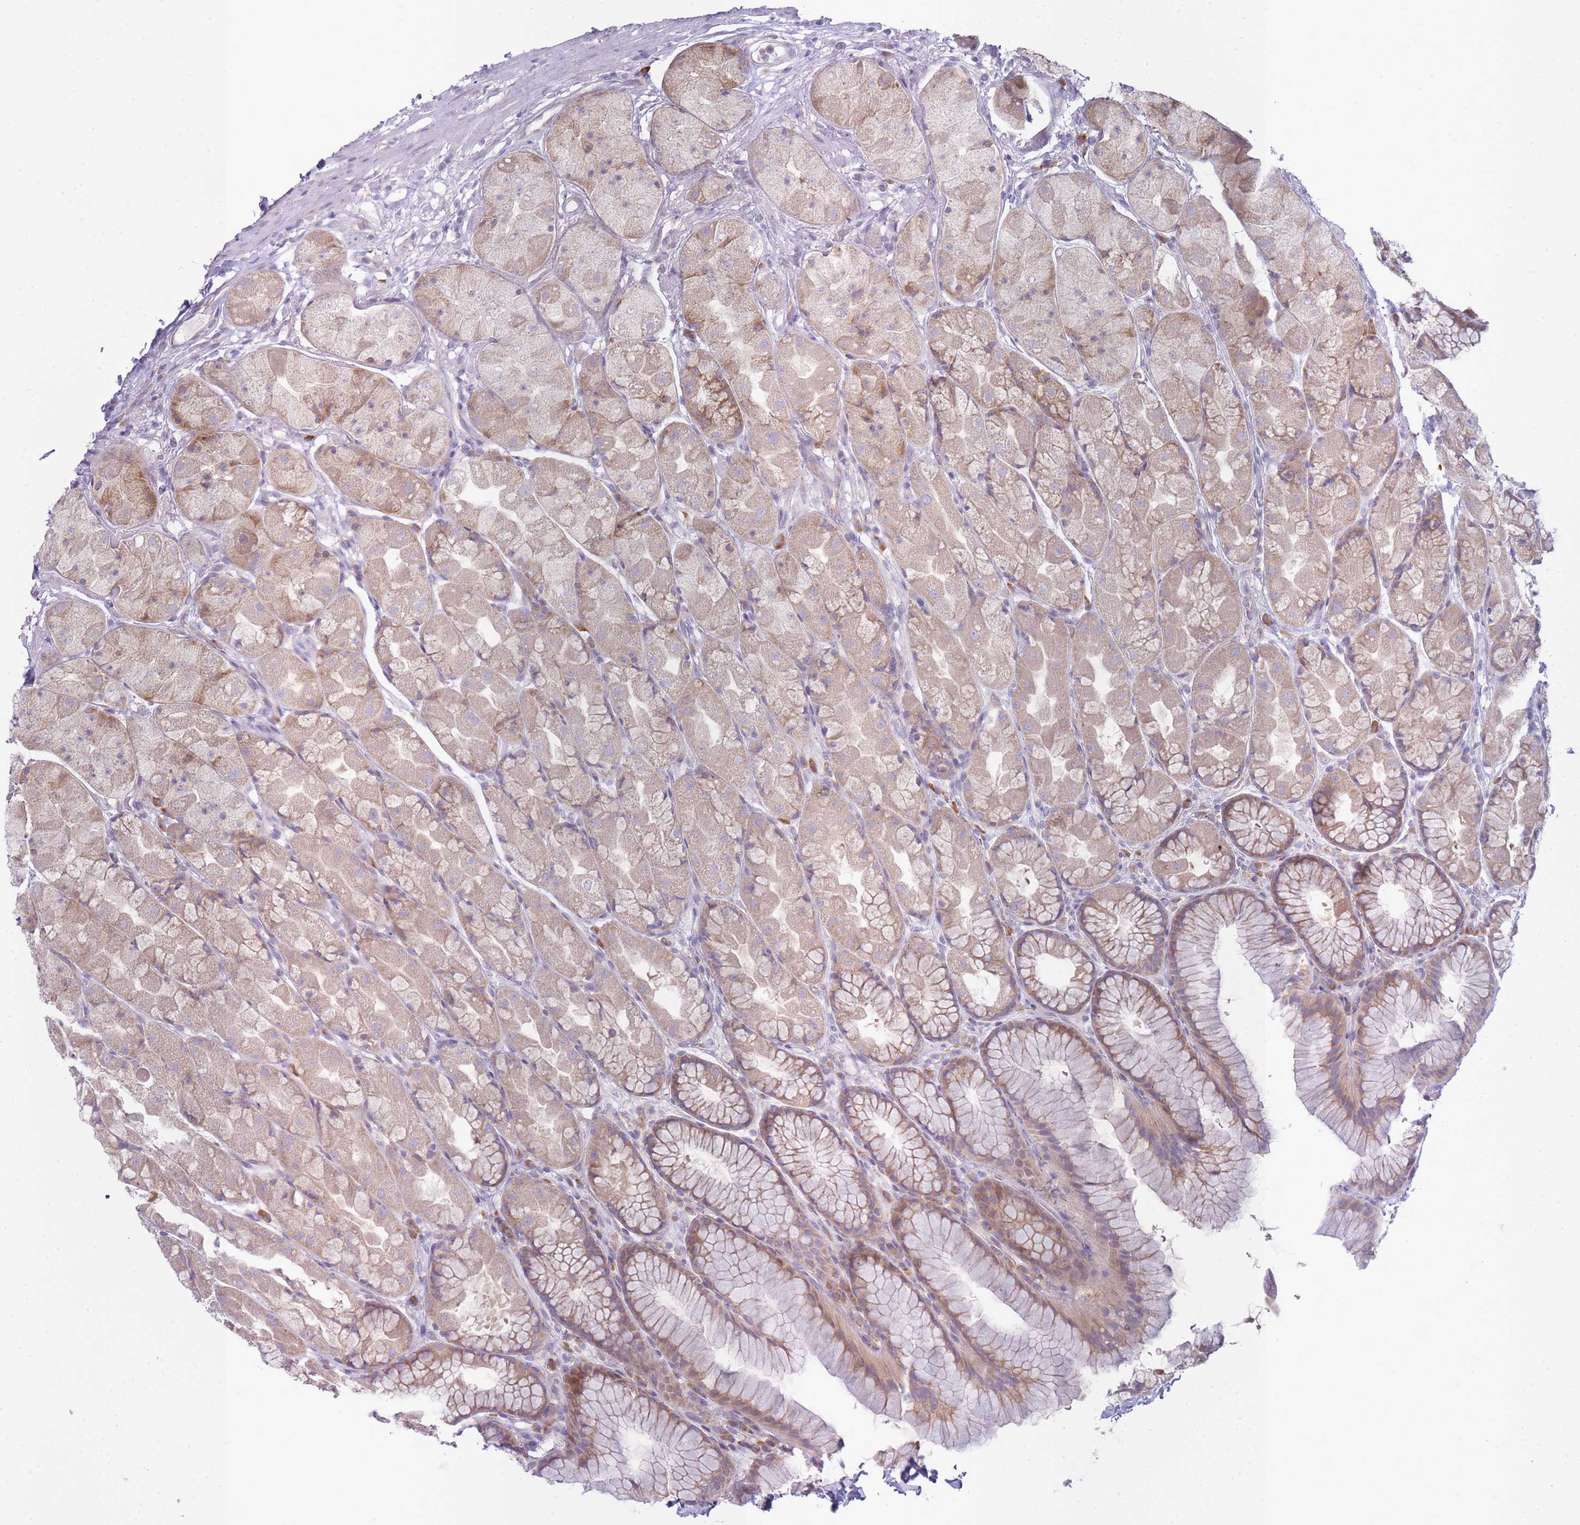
{"staining": {"intensity": "moderate", "quantity": "25%-75%", "location": "cytoplasmic/membranous"}, "tissue": "stomach", "cell_type": "Glandular cells", "image_type": "normal", "snomed": [{"axis": "morphology", "description": "Normal tissue, NOS"}, {"axis": "topography", "description": "Stomach"}], "caption": "Stomach stained with DAB (3,3'-diaminobenzidine) immunohistochemistry reveals medium levels of moderate cytoplasmic/membranous positivity in about 25%-75% of glandular cells. (Brightfield microscopy of DAB IHC at high magnification).", "gene": "OR5L1", "patient": {"sex": "male", "age": 57}}